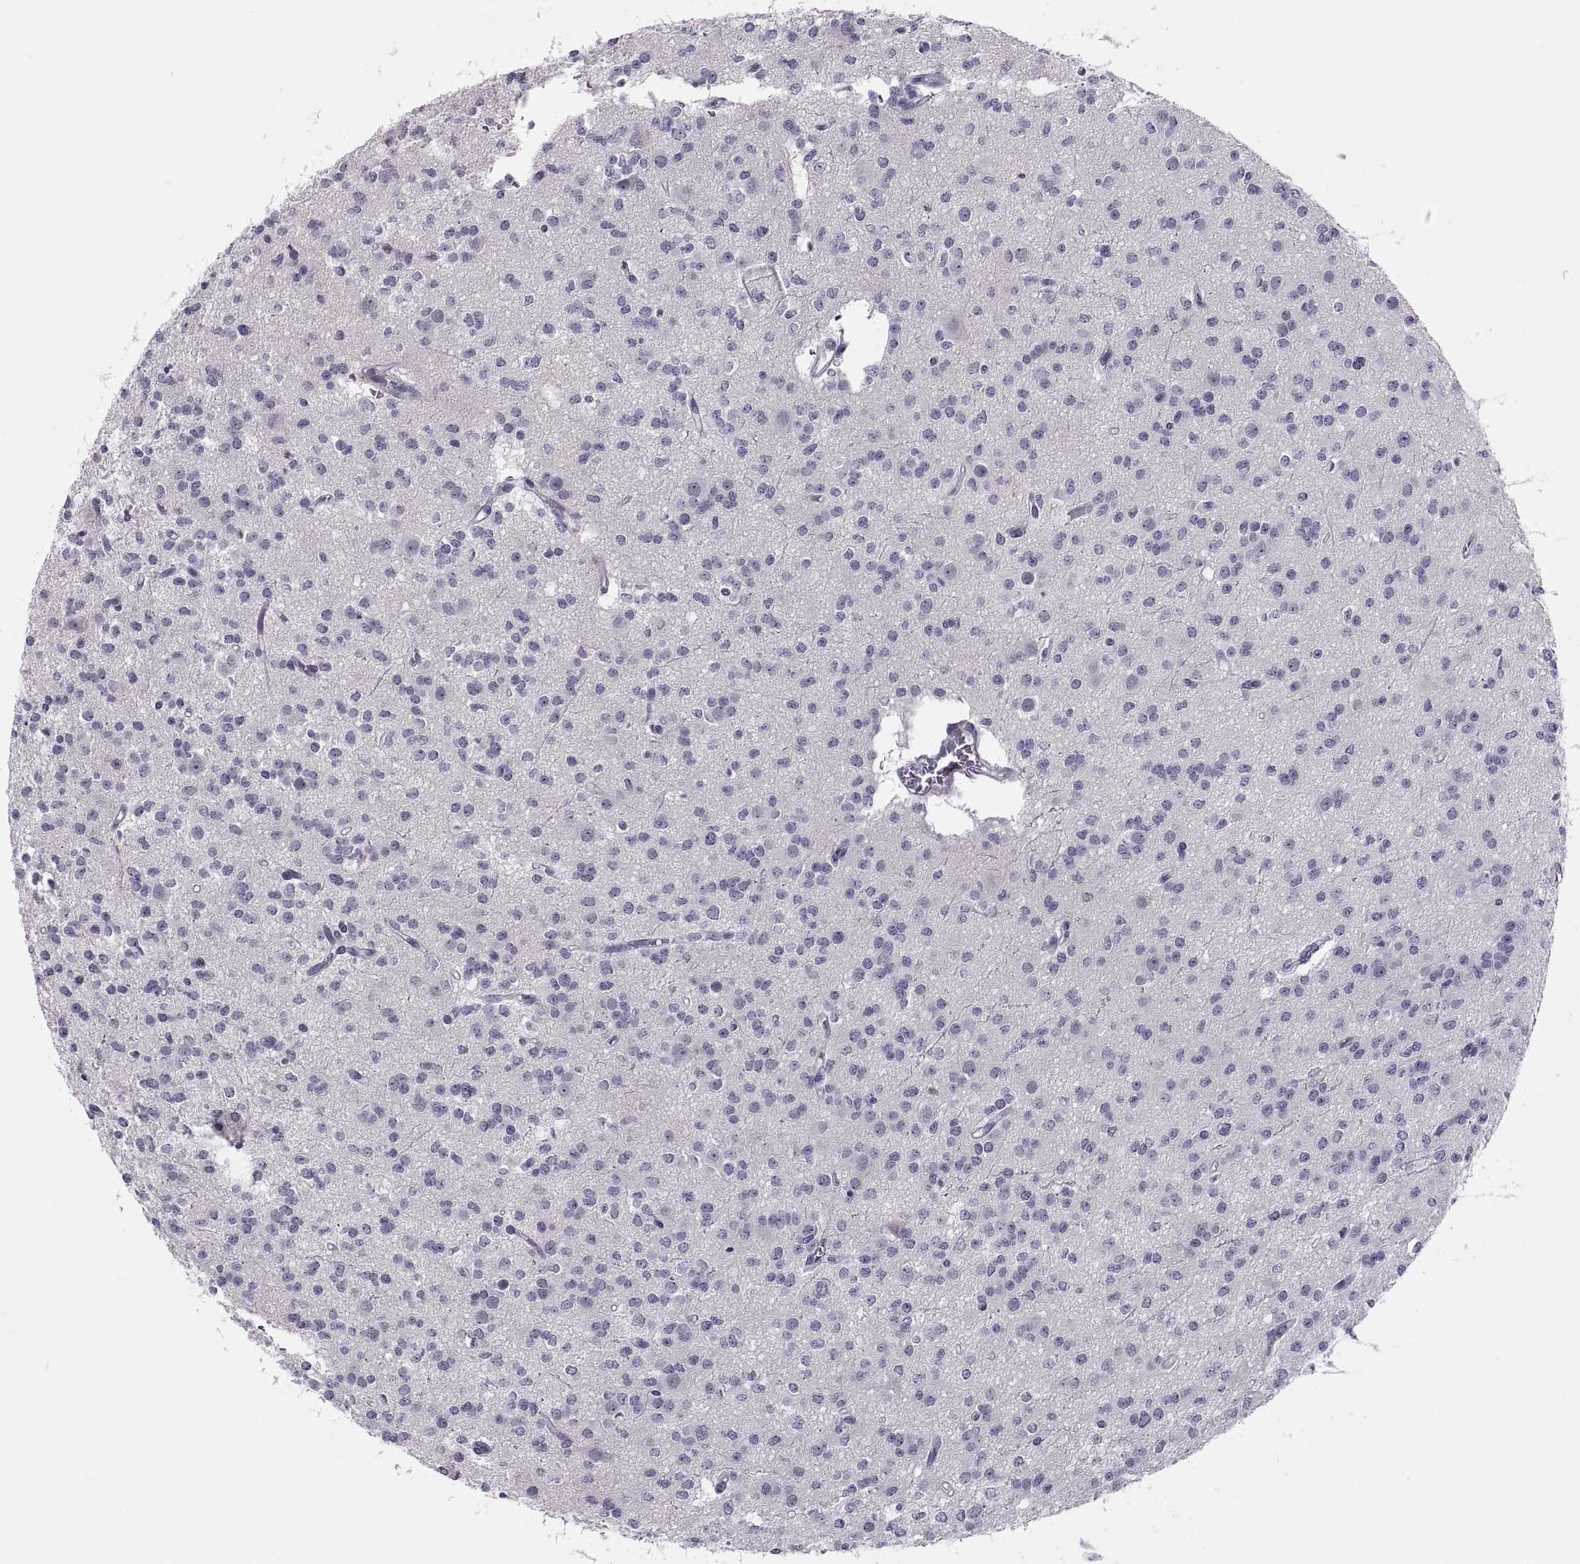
{"staining": {"intensity": "negative", "quantity": "none", "location": "none"}, "tissue": "glioma", "cell_type": "Tumor cells", "image_type": "cancer", "snomed": [{"axis": "morphology", "description": "Glioma, malignant, Low grade"}, {"axis": "topography", "description": "Brain"}], "caption": "Tumor cells show no significant protein staining in glioma.", "gene": "CHCT1", "patient": {"sex": "male", "age": 27}}